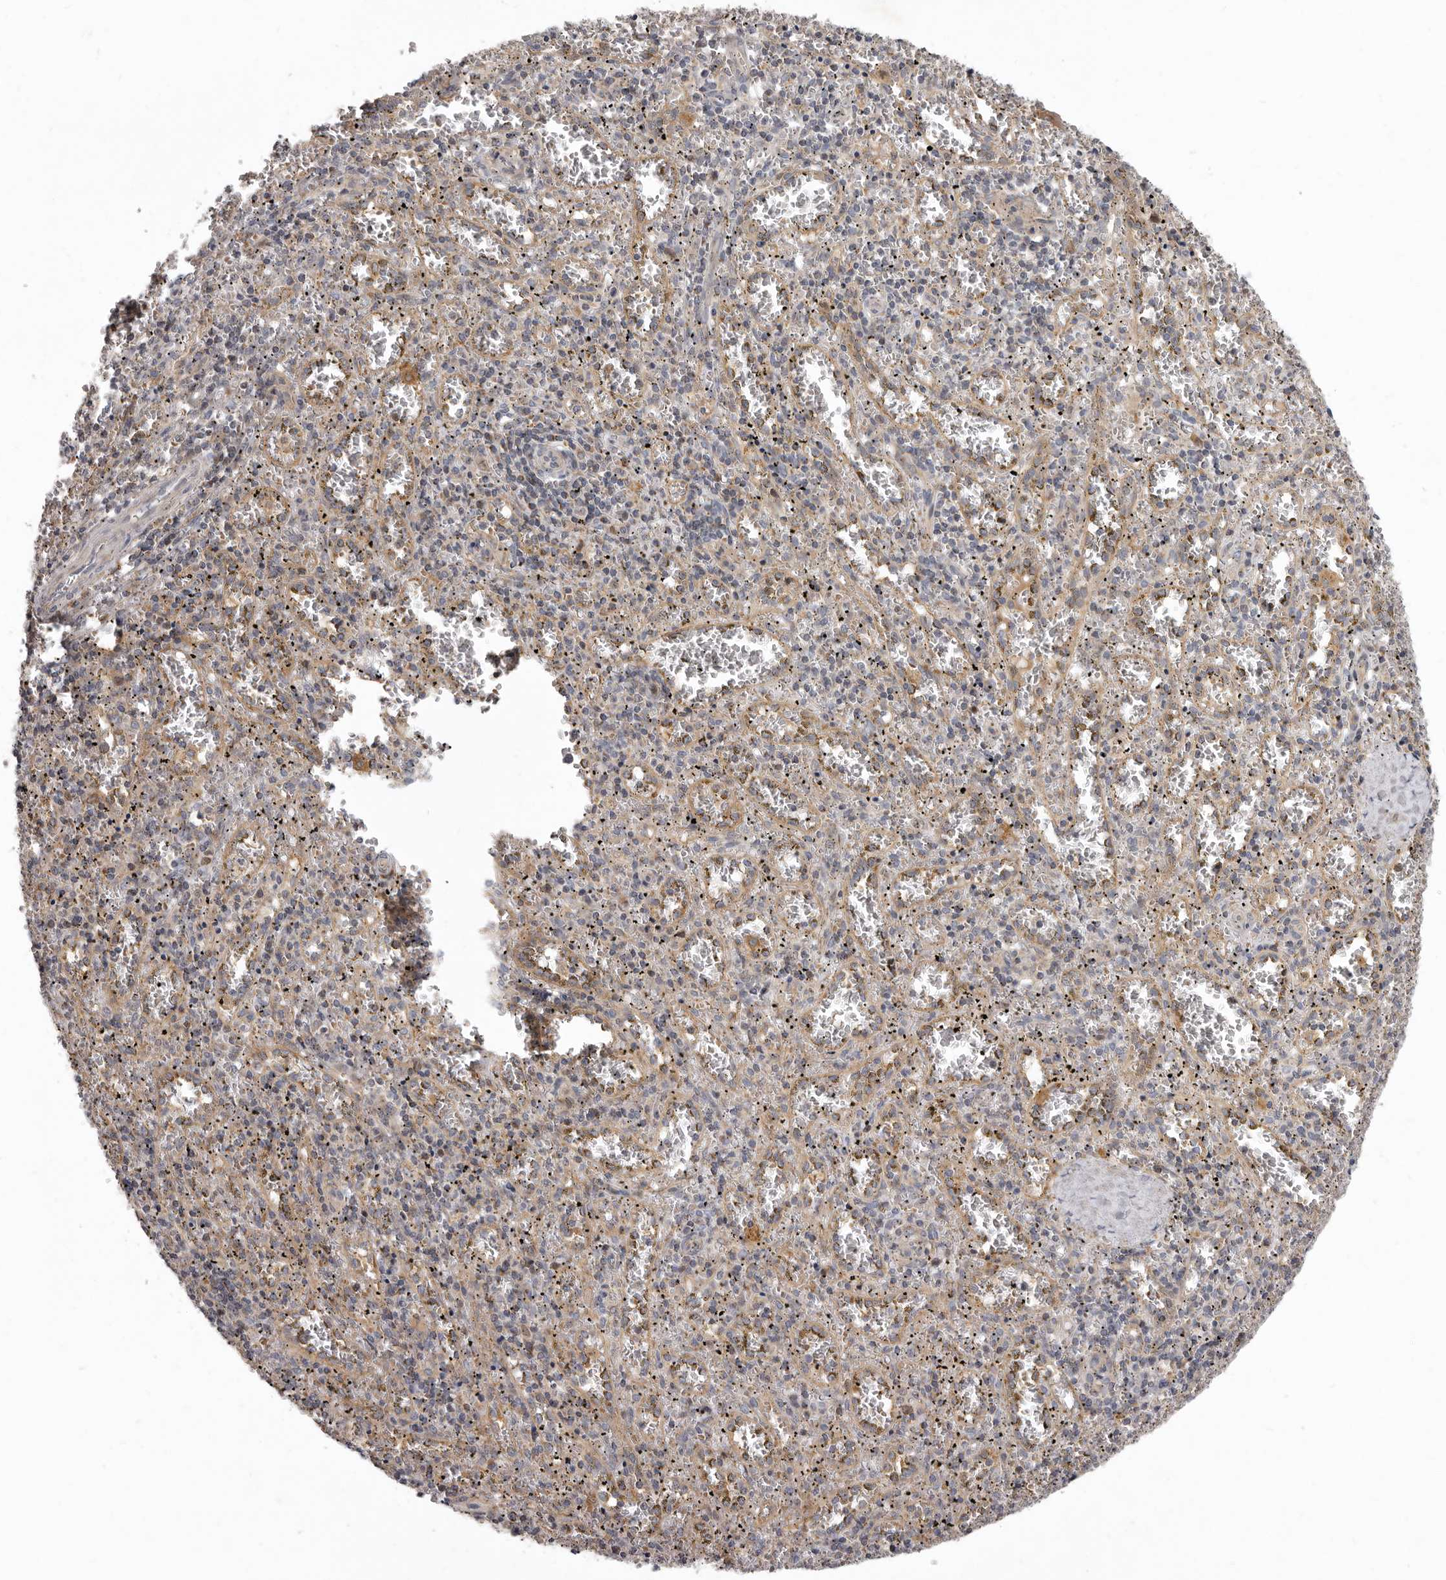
{"staining": {"intensity": "negative", "quantity": "none", "location": "none"}, "tissue": "spleen", "cell_type": "Cells in red pulp", "image_type": "normal", "snomed": [{"axis": "morphology", "description": "Normal tissue, NOS"}, {"axis": "topography", "description": "Spleen"}], "caption": "A micrograph of spleen stained for a protein demonstrates no brown staining in cells in red pulp.", "gene": "SMC4", "patient": {"sex": "male", "age": 11}}